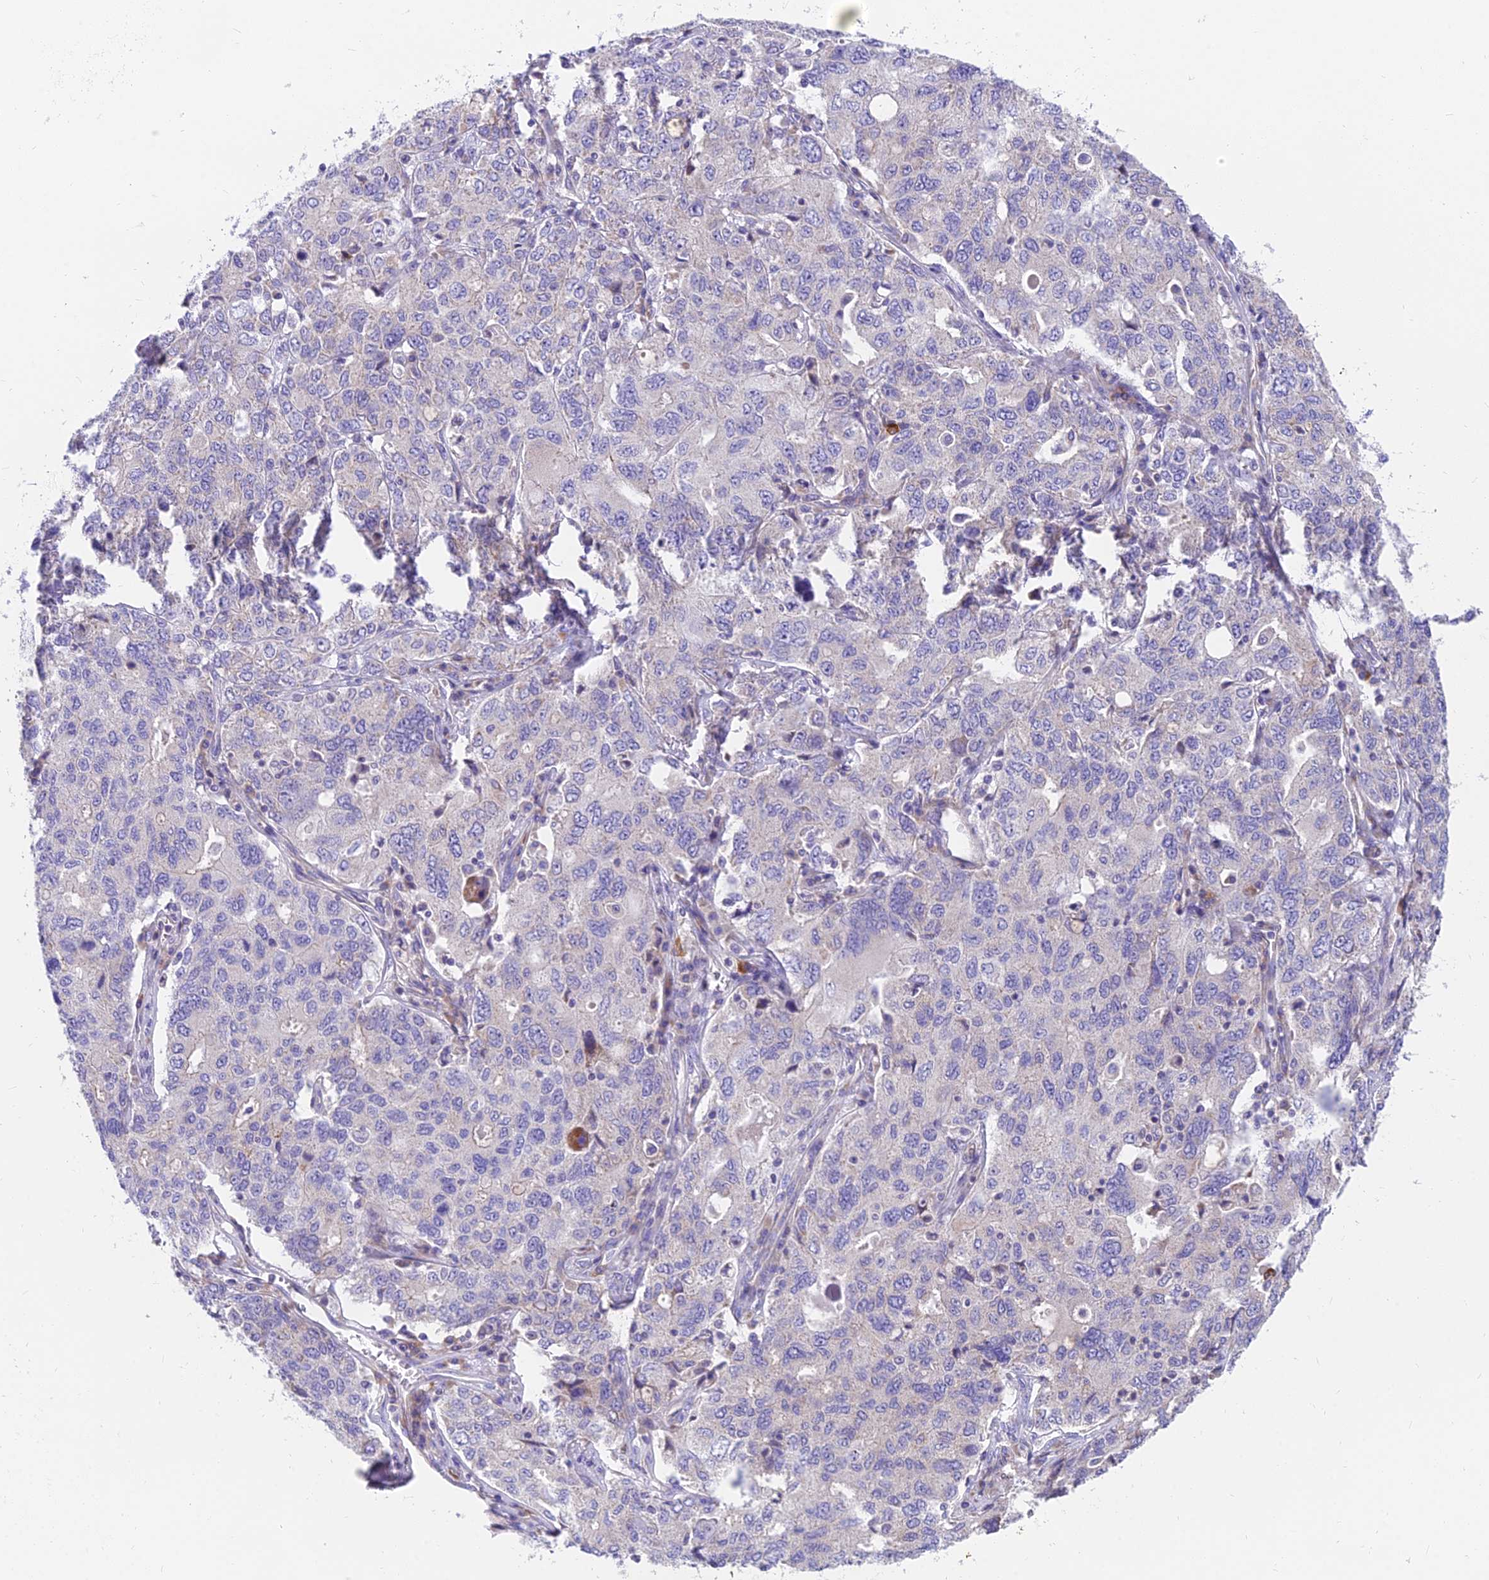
{"staining": {"intensity": "negative", "quantity": "none", "location": "none"}, "tissue": "ovarian cancer", "cell_type": "Tumor cells", "image_type": "cancer", "snomed": [{"axis": "morphology", "description": "Carcinoma, endometroid"}, {"axis": "topography", "description": "Ovary"}], "caption": "A histopathology image of human endometroid carcinoma (ovarian) is negative for staining in tumor cells.", "gene": "MVB12A", "patient": {"sex": "female", "age": 62}}